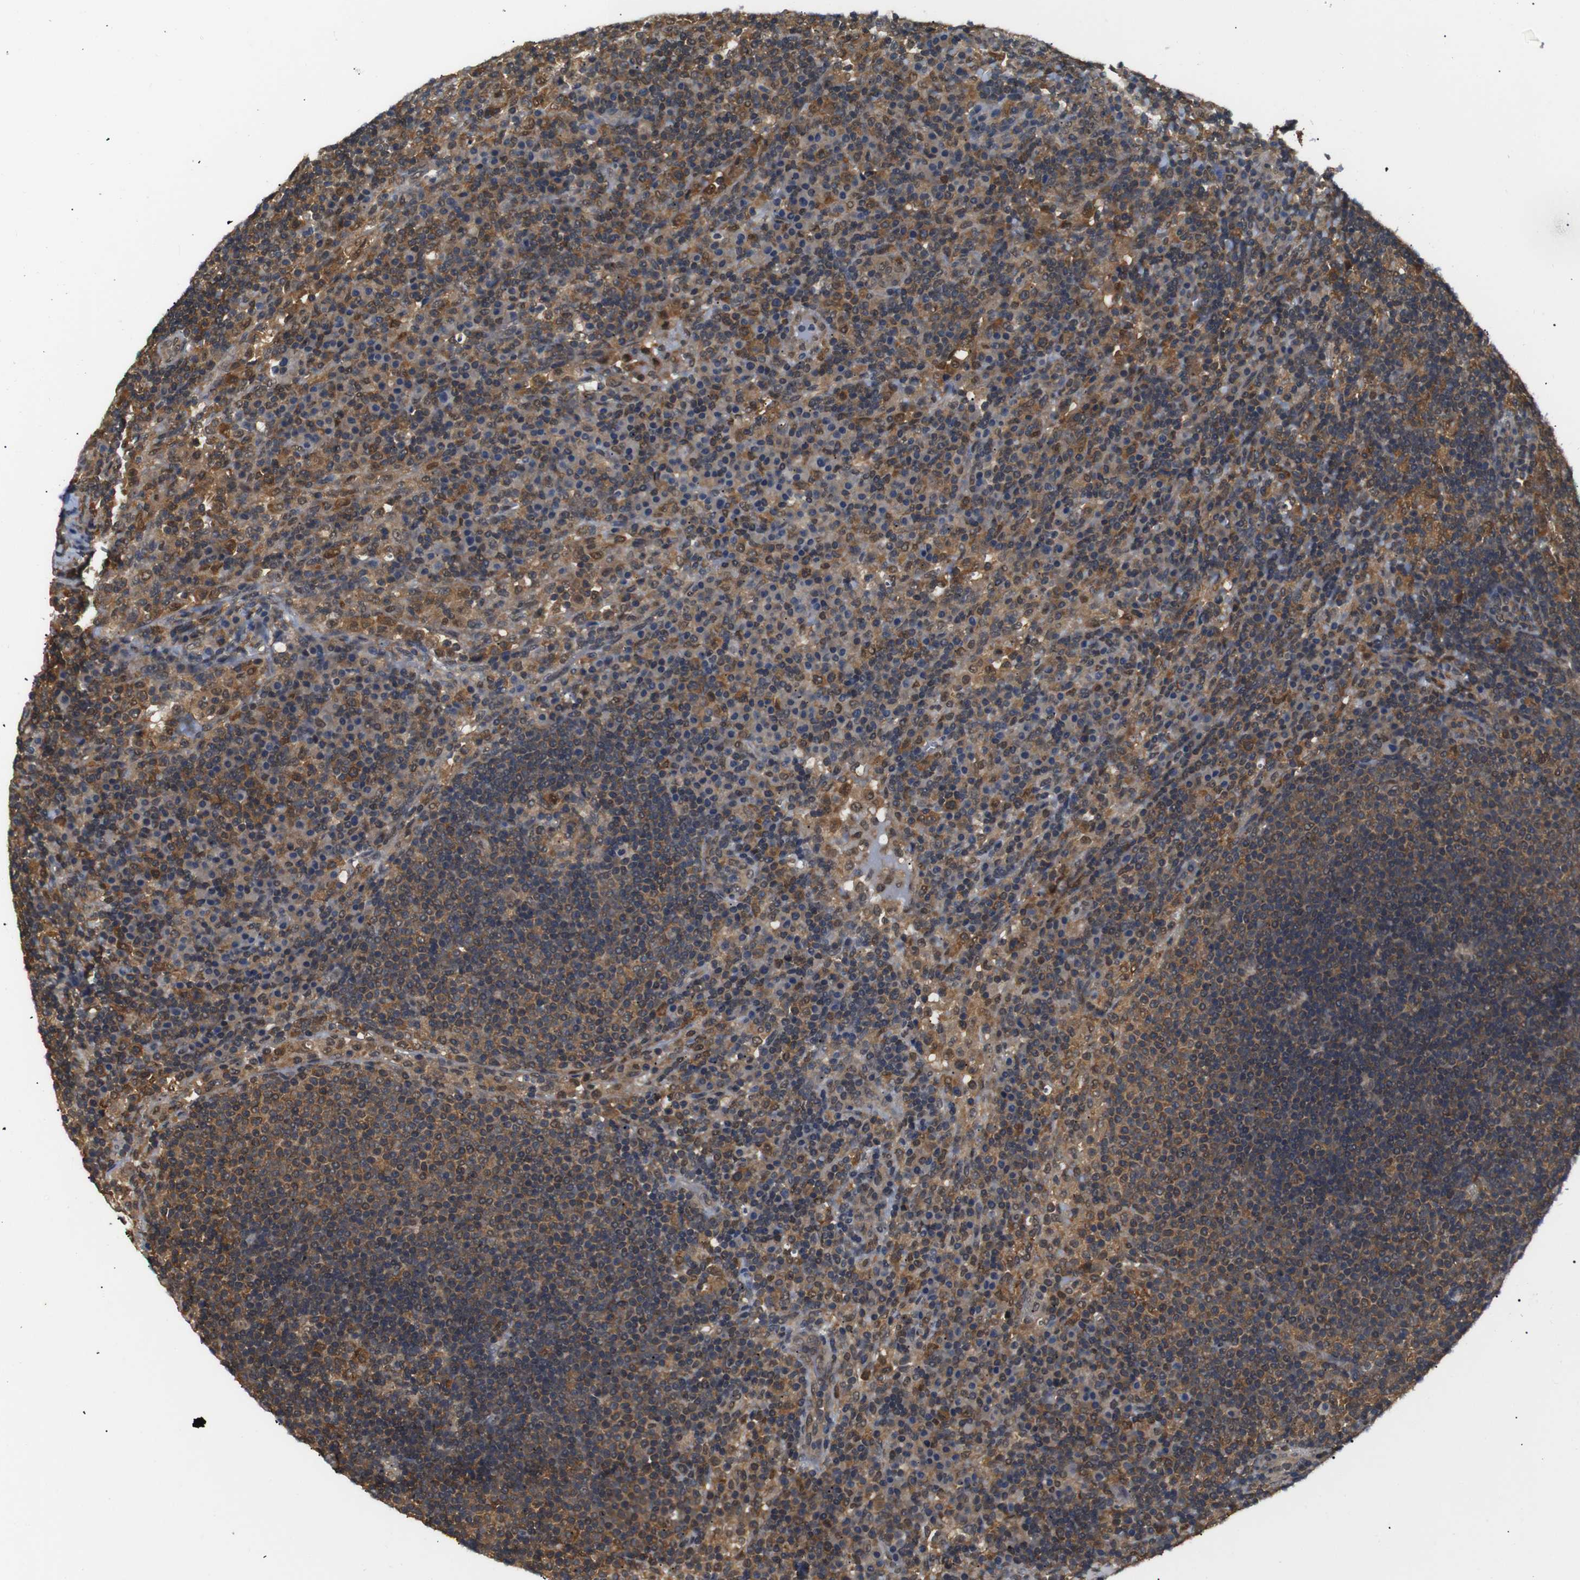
{"staining": {"intensity": "moderate", "quantity": ">75%", "location": "cytoplasmic/membranous"}, "tissue": "lymph node", "cell_type": "Germinal center cells", "image_type": "normal", "snomed": [{"axis": "morphology", "description": "Normal tissue, NOS"}, {"axis": "topography", "description": "Lymph node"}], "caption": "Lymph node stained for a protein (brown) exhibits moderate cytoplasmic/membranous positive staining in about >75% of germinal center cells.", "gene": "UBXN1", "patient": {"sex": "female", "age": 53}}